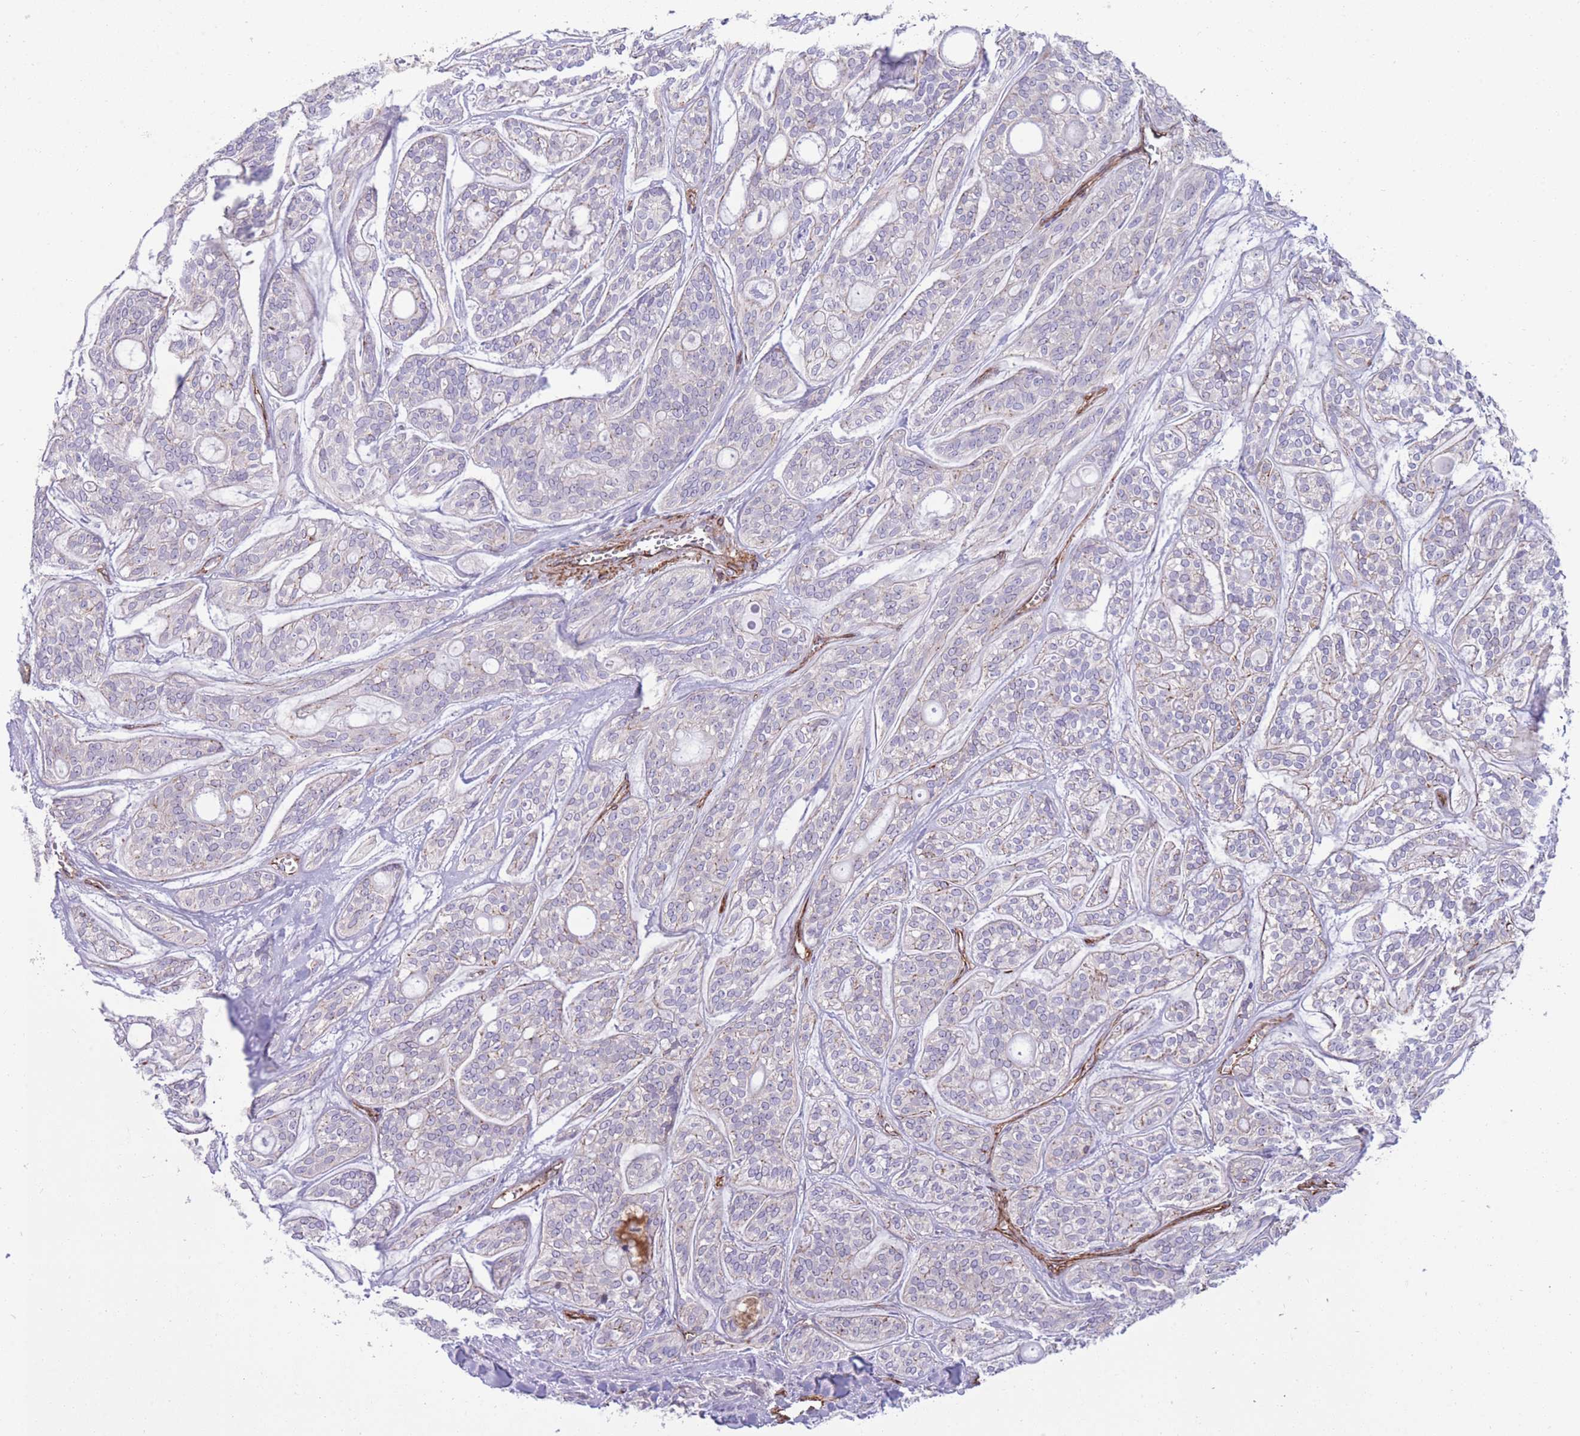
{"staining": {"intensity": "negative", "quantity": "none", "location": "none"}, "tissue": "head and neck cancer", "cell_type": "Tumor cells", "image_type": "cancer", "snomed": [{"axis": "morphology", "description": "Adenocarcinoma, NOS"}, {"axis": "topography", "description": "Head-Neck"}], "caption": "A high-resolution micrograph shows immunohistochemistry staining of head and neck cancer (adenocarcinoma), which reveals no significant staining in tumor cells. Nuclei are stained in blue.", "gene": "RGS11", "patient": {"sex": "male", "age": 66}}